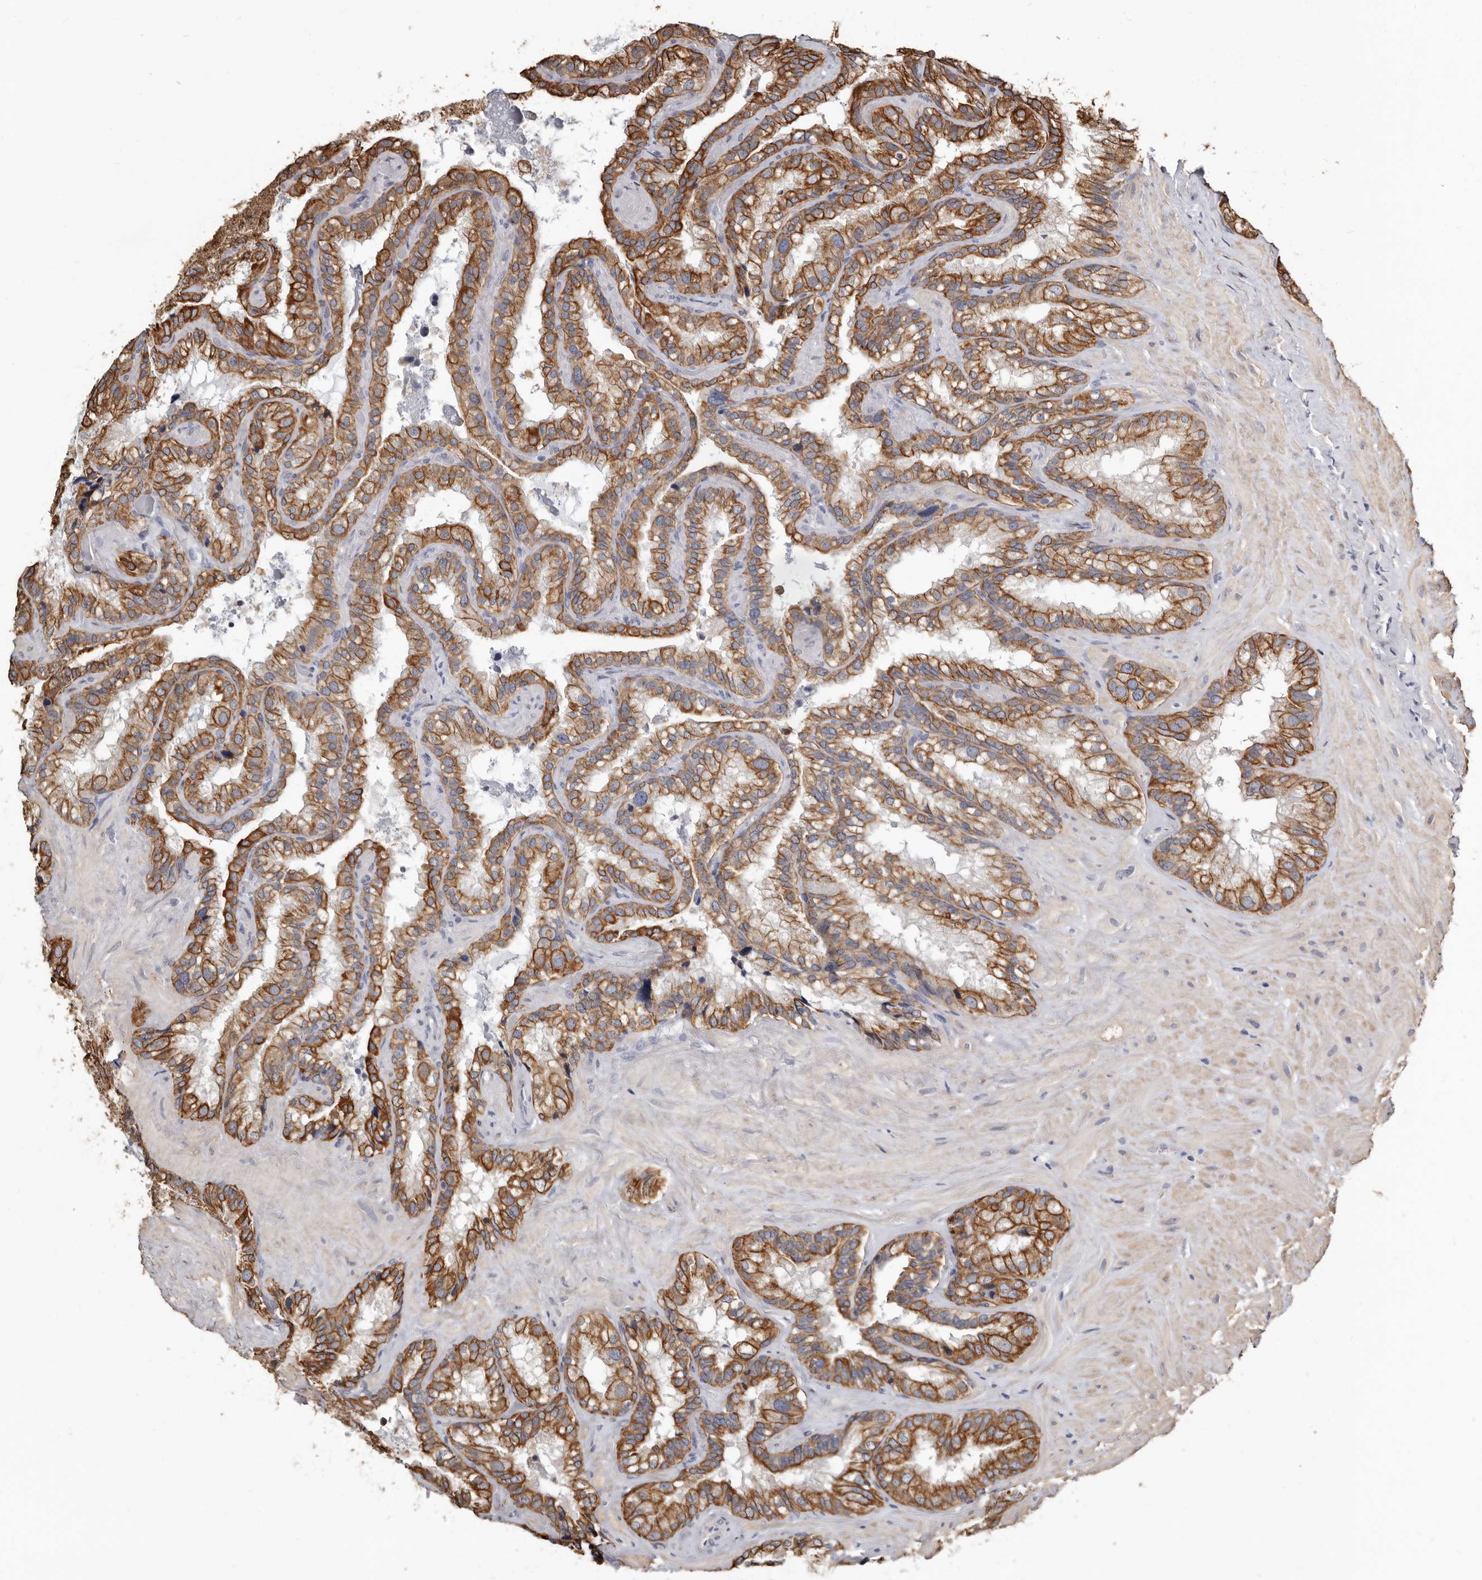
{"staining": {"intensity": "strong", "quantity": ">75%", "location": "cytoplasmic/membranous"}, "tissue": "seminal vesicle", "cell_type": "Glandular cells", "image_type": "normal", "snomed": [{"axis": "morphology", "description": "Normal tissue, NOS"}, {"axis": "topography", "description": "Prostate"}, {"axis": "topography", "description": "Seminal veicle"}], "caption": "DAB immunohistochemical staining of normal seminal vesicle demonstrates strong cytoplasmic/membranous protein expression in approximately >75% of glandular cells.", "gene": "MRPL18", "patient": {"sex": "male", "age": 68}}